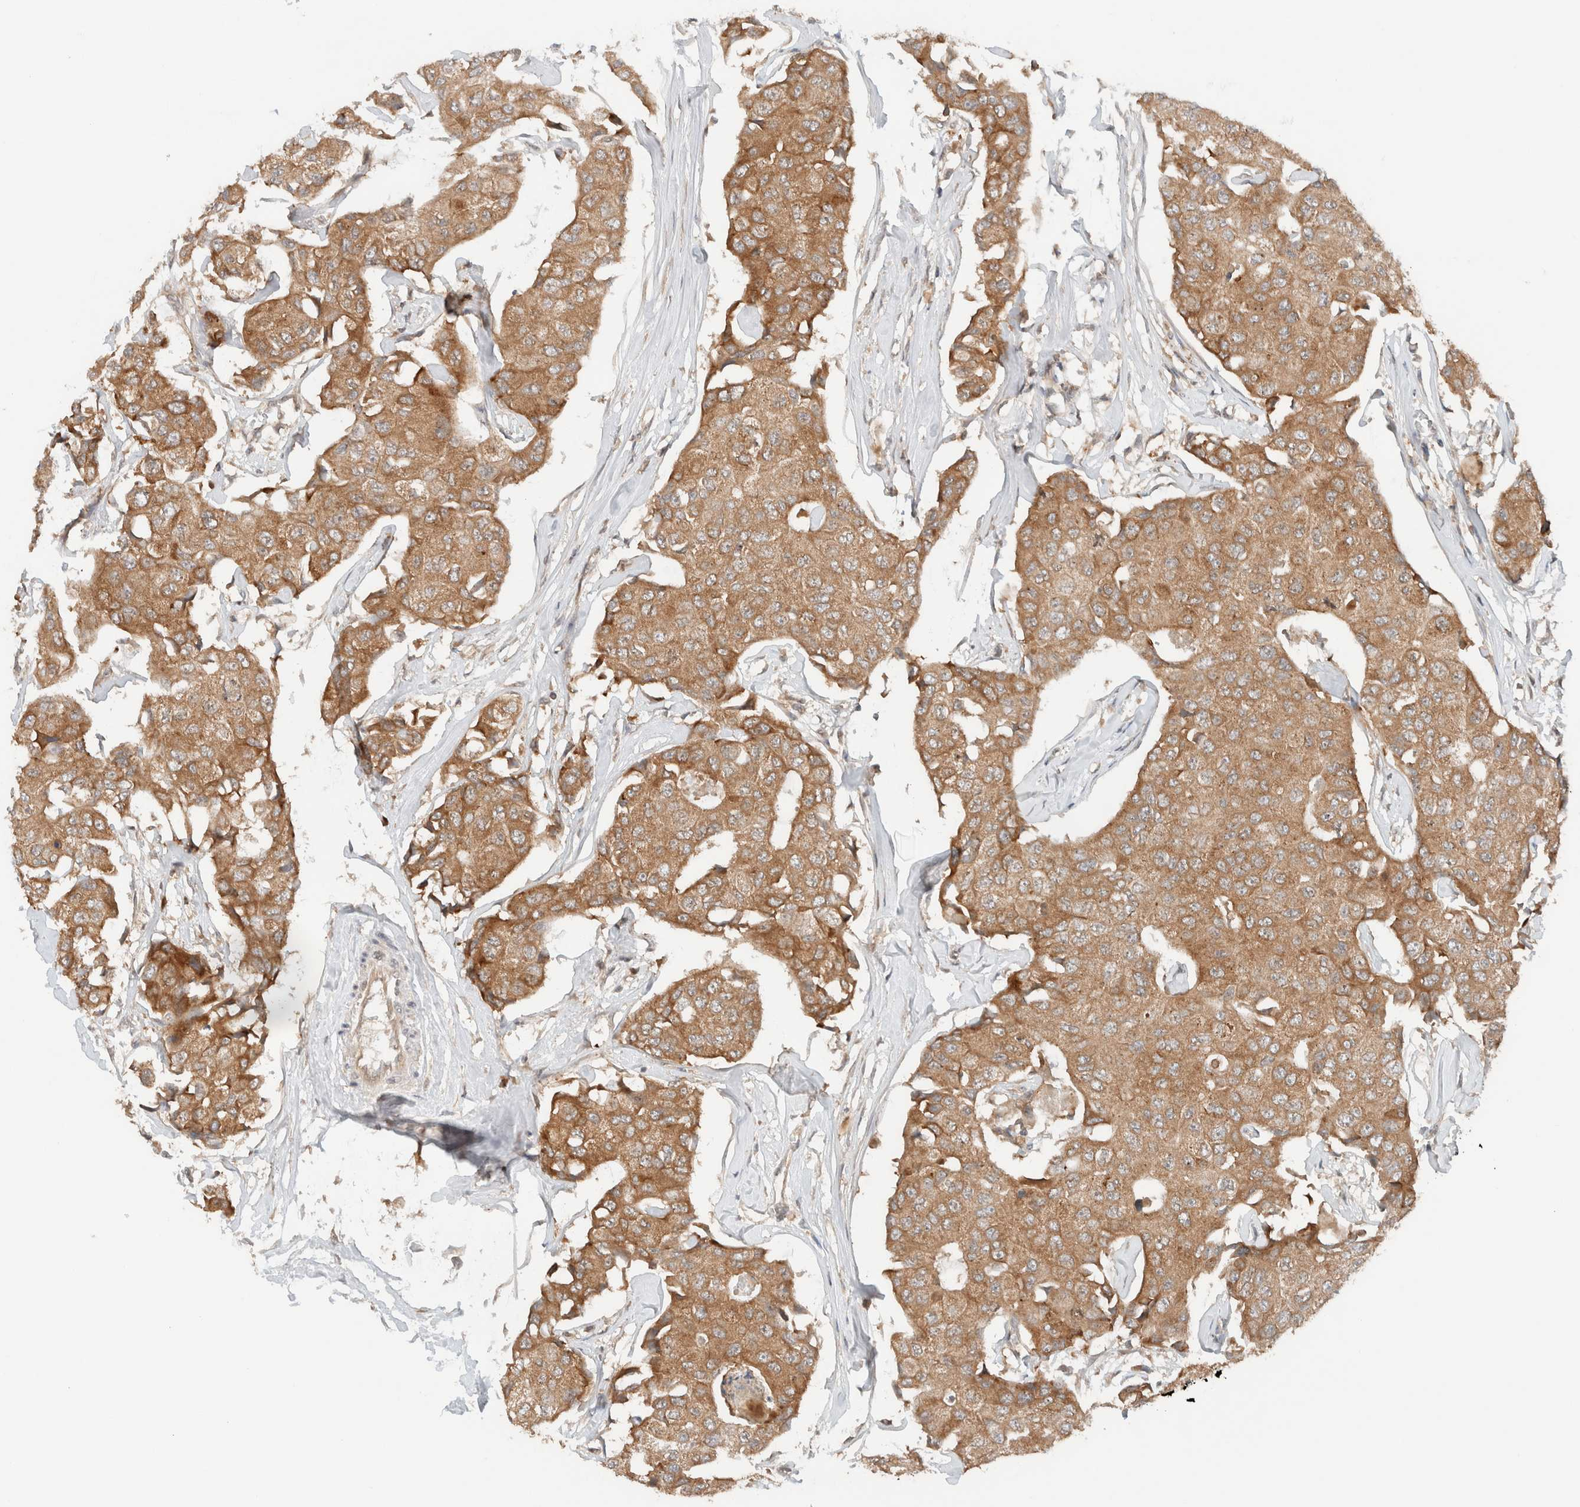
{"staining": {"intensity": "moderate", "quantity": ">75%", "location": "cytoplasmic/membranous"}, "tissue": "breast cancer", "cell_type": "Tumor cells", "image_type": "cancer", "snomed": [{"axis": "morphology", "description": "Duct carcinoma"}, {"axis": "topography", "description": "Breast"}], "caption": "Human breast cancer (infiltrating ductal carcinoma) stained with a protein marker demonstrates moderate staining in tumor cells.", "gene": "ARFGEF2", "patient": {"sex": "female", "age": 80}}